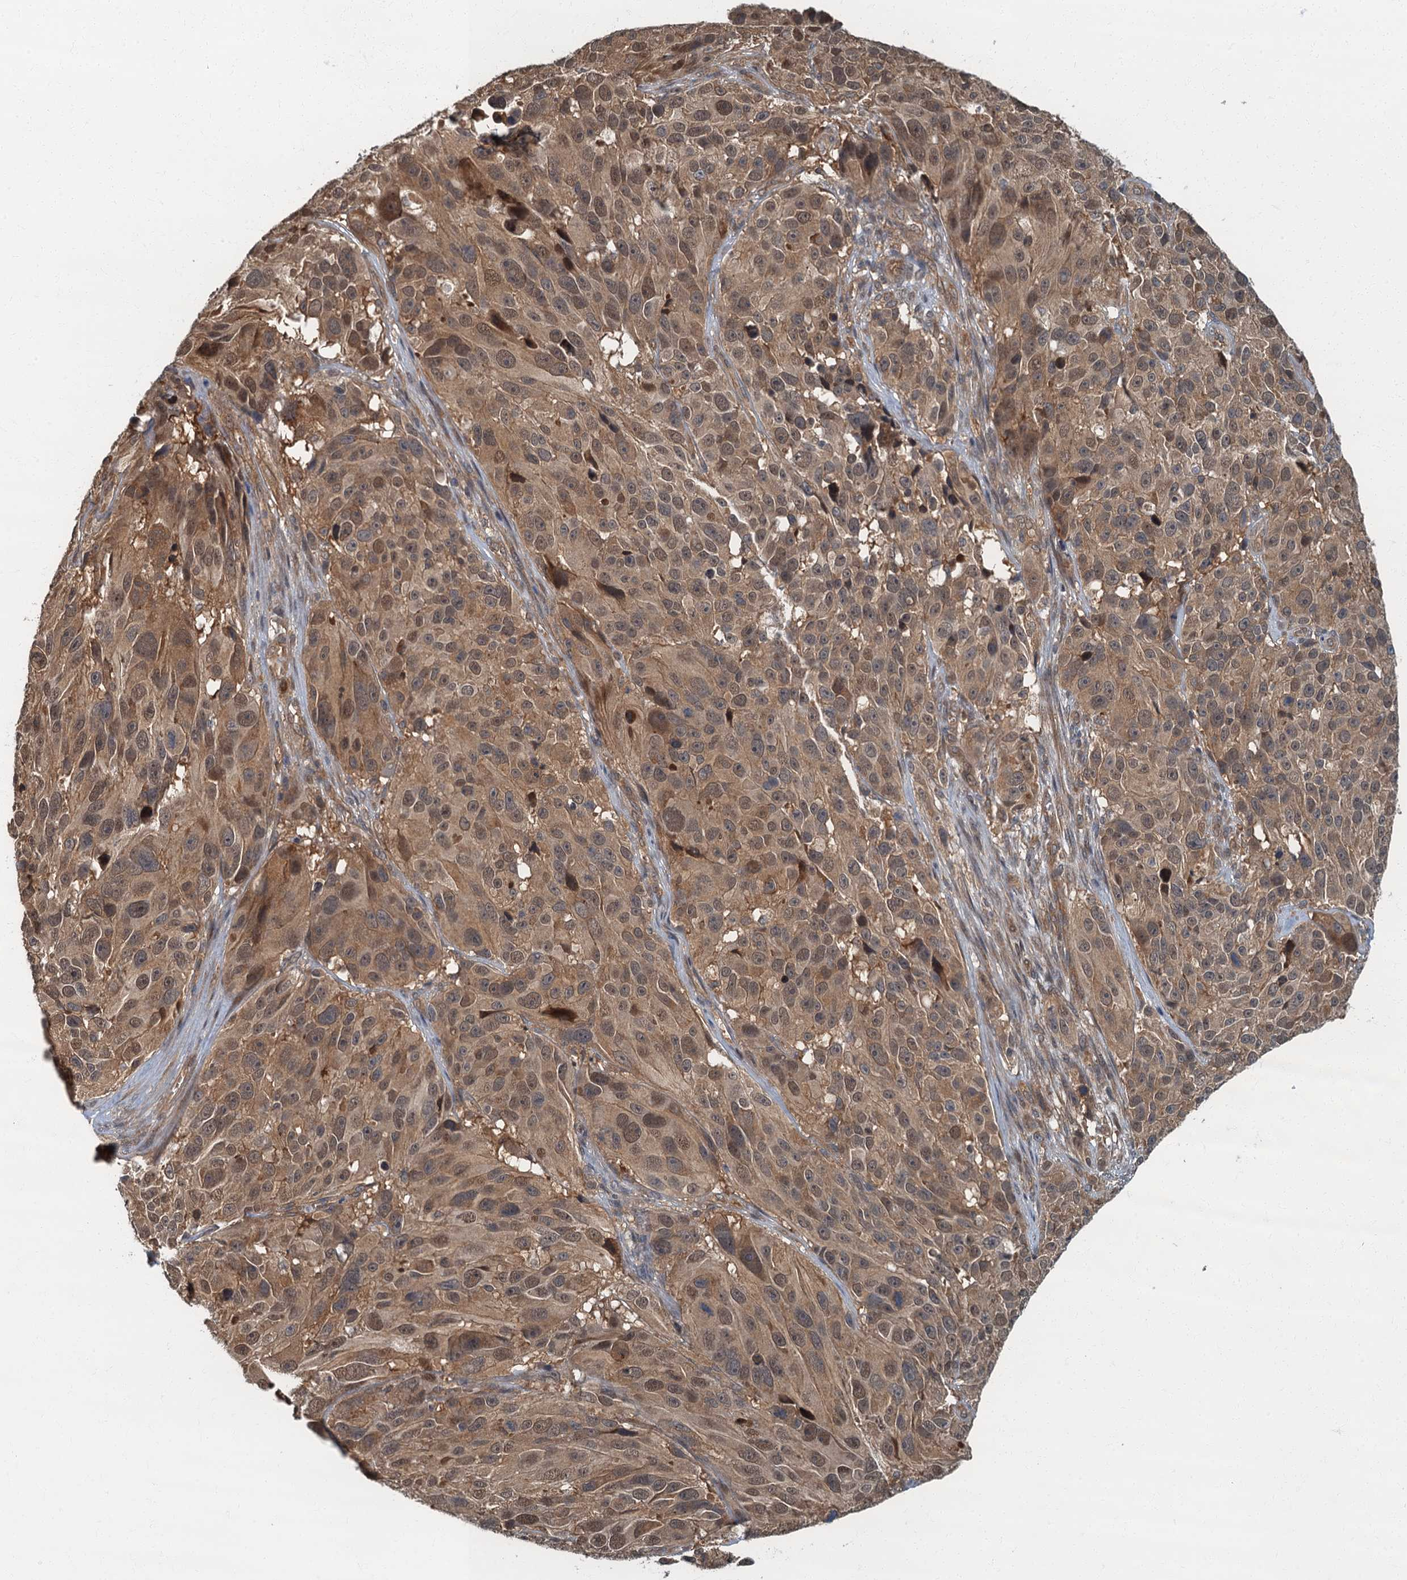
{"staining": {"intensity": "moderate", "quantity": ">75%", "location": "cytoplasmic/membranous,nuclear"}, "tissue": "melanoma", "cell_type": "Tumor cells", "image_type": "cancer", "snomed": [{"axis": "morphology", "description": "Malignant melanoma, NOS"}, {"axis": "topography", "description": "Skin"}], "caption": "Immunohistochemistry (IHC) histopathology image of malignant melanoma stained for a protein (brown), which shows medium levels of moderate cytoplasmic/membranous and nuclear expression in approximately >75% of tumor cells.", "gene": "TBCK", "patient": {"sex": "male", "age": 84}}